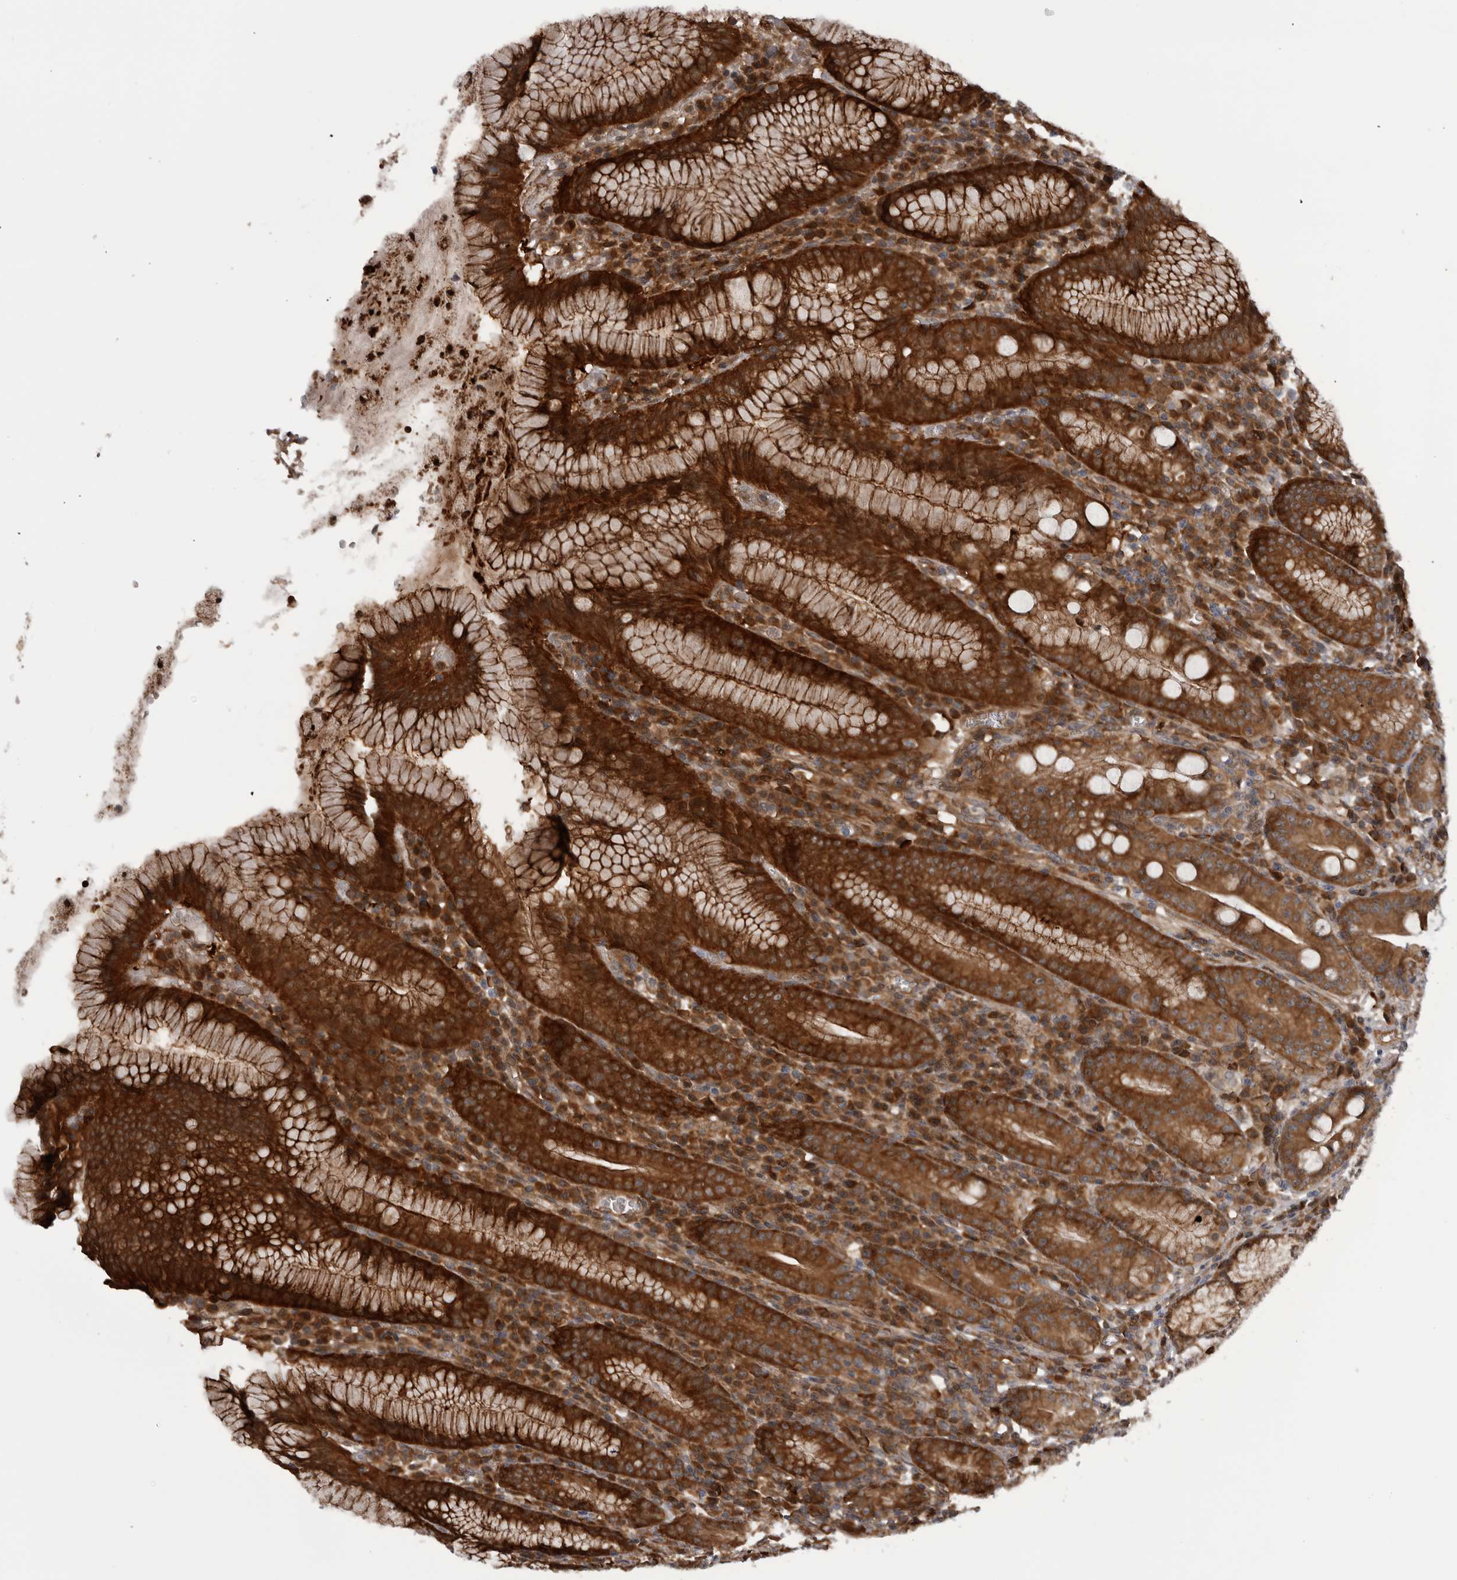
{"staining": {"intensity": "strong", "quantity": ">75%", "location": "cytoplasmic/membranous"}, "tissue": "stomach", "cell_type": "Glandular cells", "image_type": "normal", "snomed": [{"axis": "morphology", "description": "Normal tissue, NOS"}, {"axis": "topography", "description": "Stomach"}], "caption": "High-power microscopy captured an immunohistochemistry image of unremarkable stomach, revealing strong cytoplasmic/membranous staining in about >75% of glandular cells. (DAB IHC with brightfield microscopy, high magnification).", "gene": "RAB3GAP2", "patient": {"sex": "male", "age": 55}}